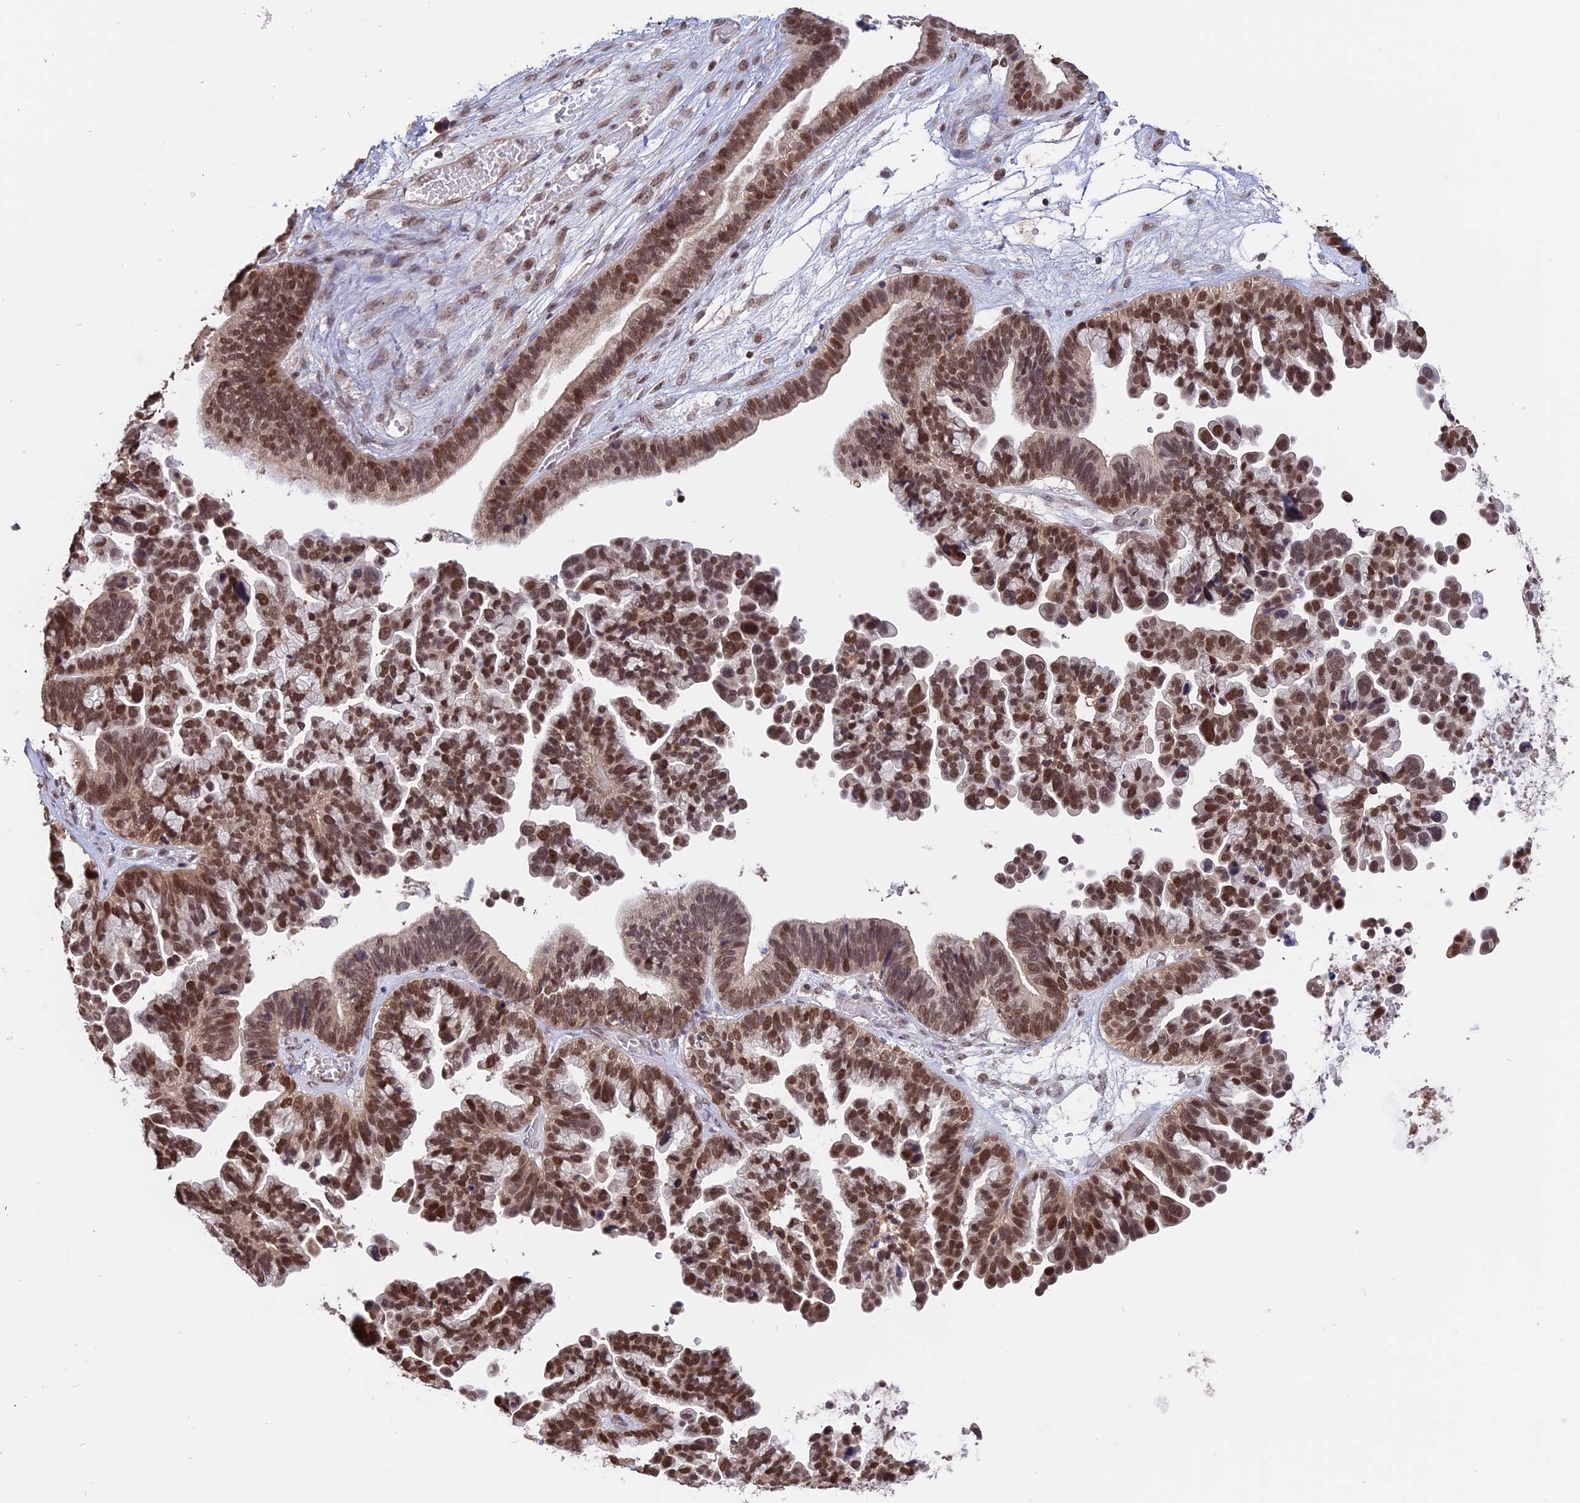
{"staining": {"intensity": "moderate", "quantity": ">75%", "location": "nuclear"}, "tissue": "ovarian cancer", "cell_type": "Tumor cells", "image_type": "cancer", "snomed": [{"axis": "morphology", "description": "Cystadenocarcinoma, serous, NOS"}, {"axis": "topography", "description": "Ovary"}], "caption": "A brown stain highlights moderate nuclear positivity of a protein in serous cystadenocarcinoma (ovarian) tumor cells.", "gene": "RFC5", "patient": {"sex": "female", "age": 56}}